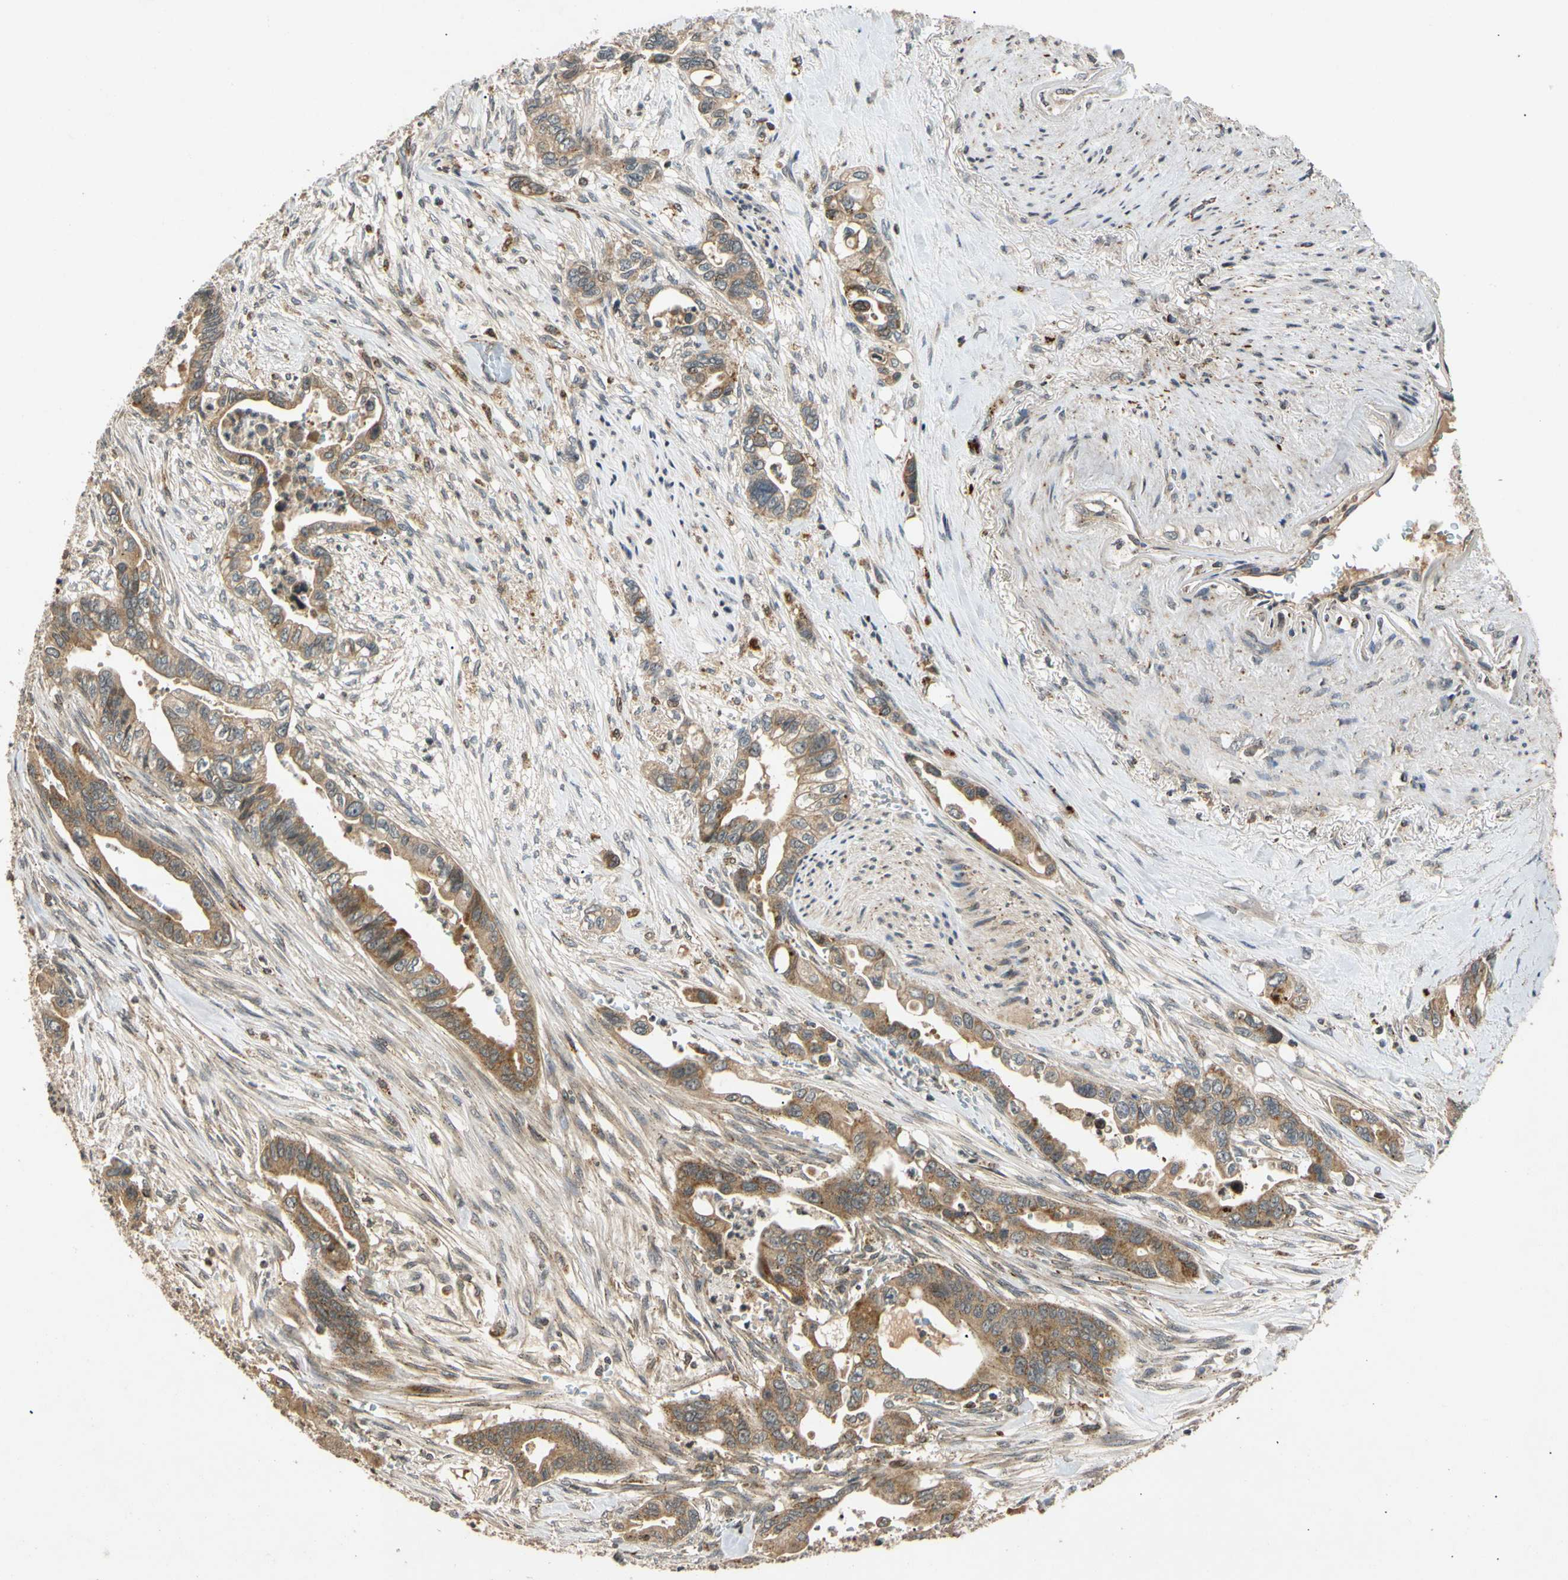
{"staining": {"intensity": "moderate", "quantity": ">75%", "location": "cytoplasmic/membranous"}, "tissue": "pancreatic cancer", "cell_type": "Tumor cells", "image_type": "cancer", "snomed": [{"axis": "morphology", "description": "Adenocarcinoma, NOS"}, {"axis": "topography", "description": "Pancreas"}], "caption": "This micrograph shows immunohistochemistry staining of pancreatic cancer, with medium moderate cytoplasmic/membranous positivity in approximately >75% of tumor cells.", "gene": "MRPS22", "patient": {"sex": "male", "age": 70}}